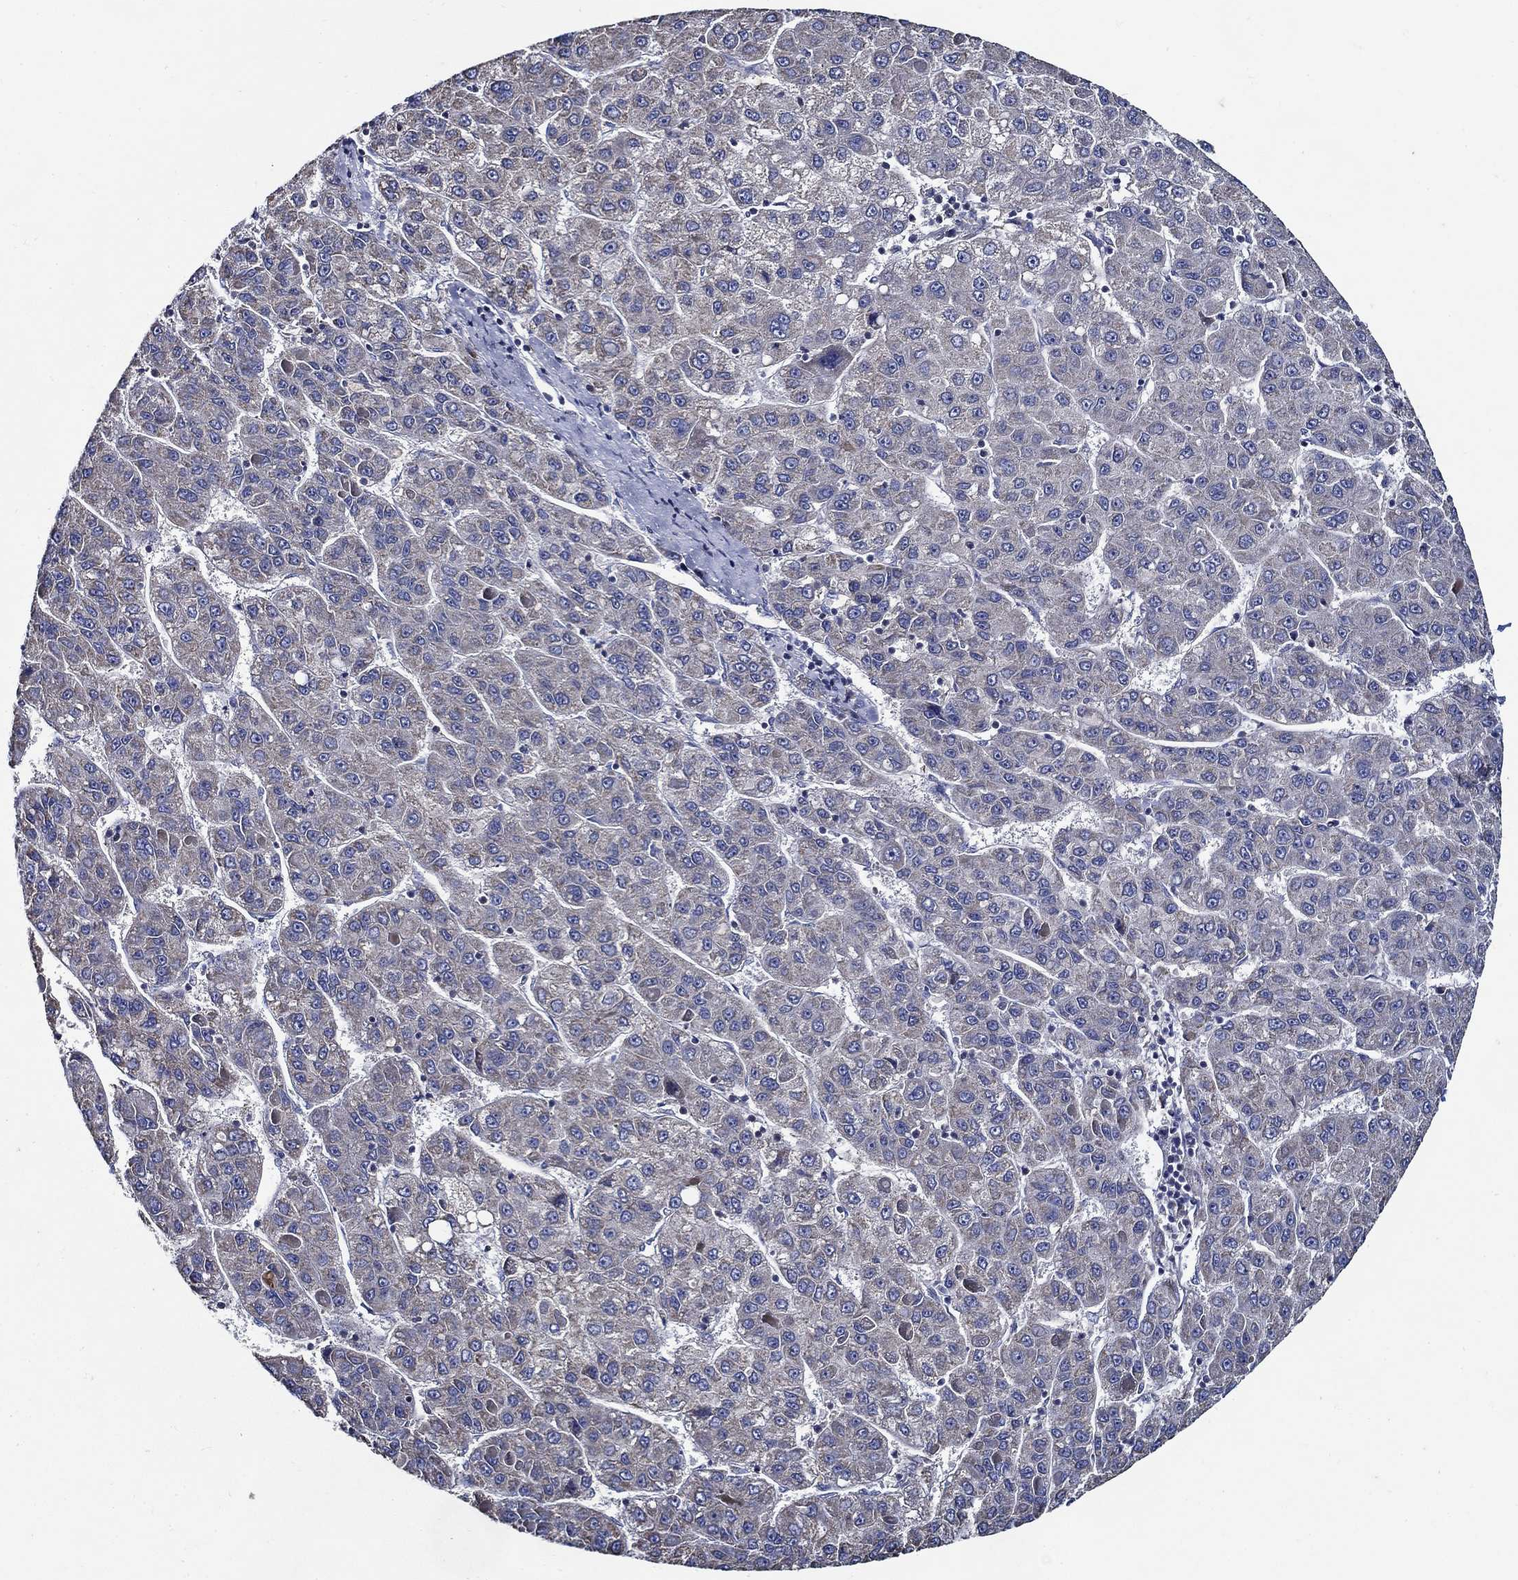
{"staining": {"intensity": "weak", "quantity": "<25%", "location": "cytoplasmic/membranous"}, "tissue": "liver cancer", "cell_type": "Tumor cells", "image_type": "cancer", "snomed": [{"axis": "morphology", "description": "Carcinoma, Hepatocellular, NOS"}, {"axis": "topography", "description": "Liver"}], "caption": "The histopathology image demonstrates no significant staining in tumor cells of liver hepatocellular carcinoma. Nuclei are stained in blue.", "gene": "WDR53", "patient": {"sex": "female", "age": 82}}